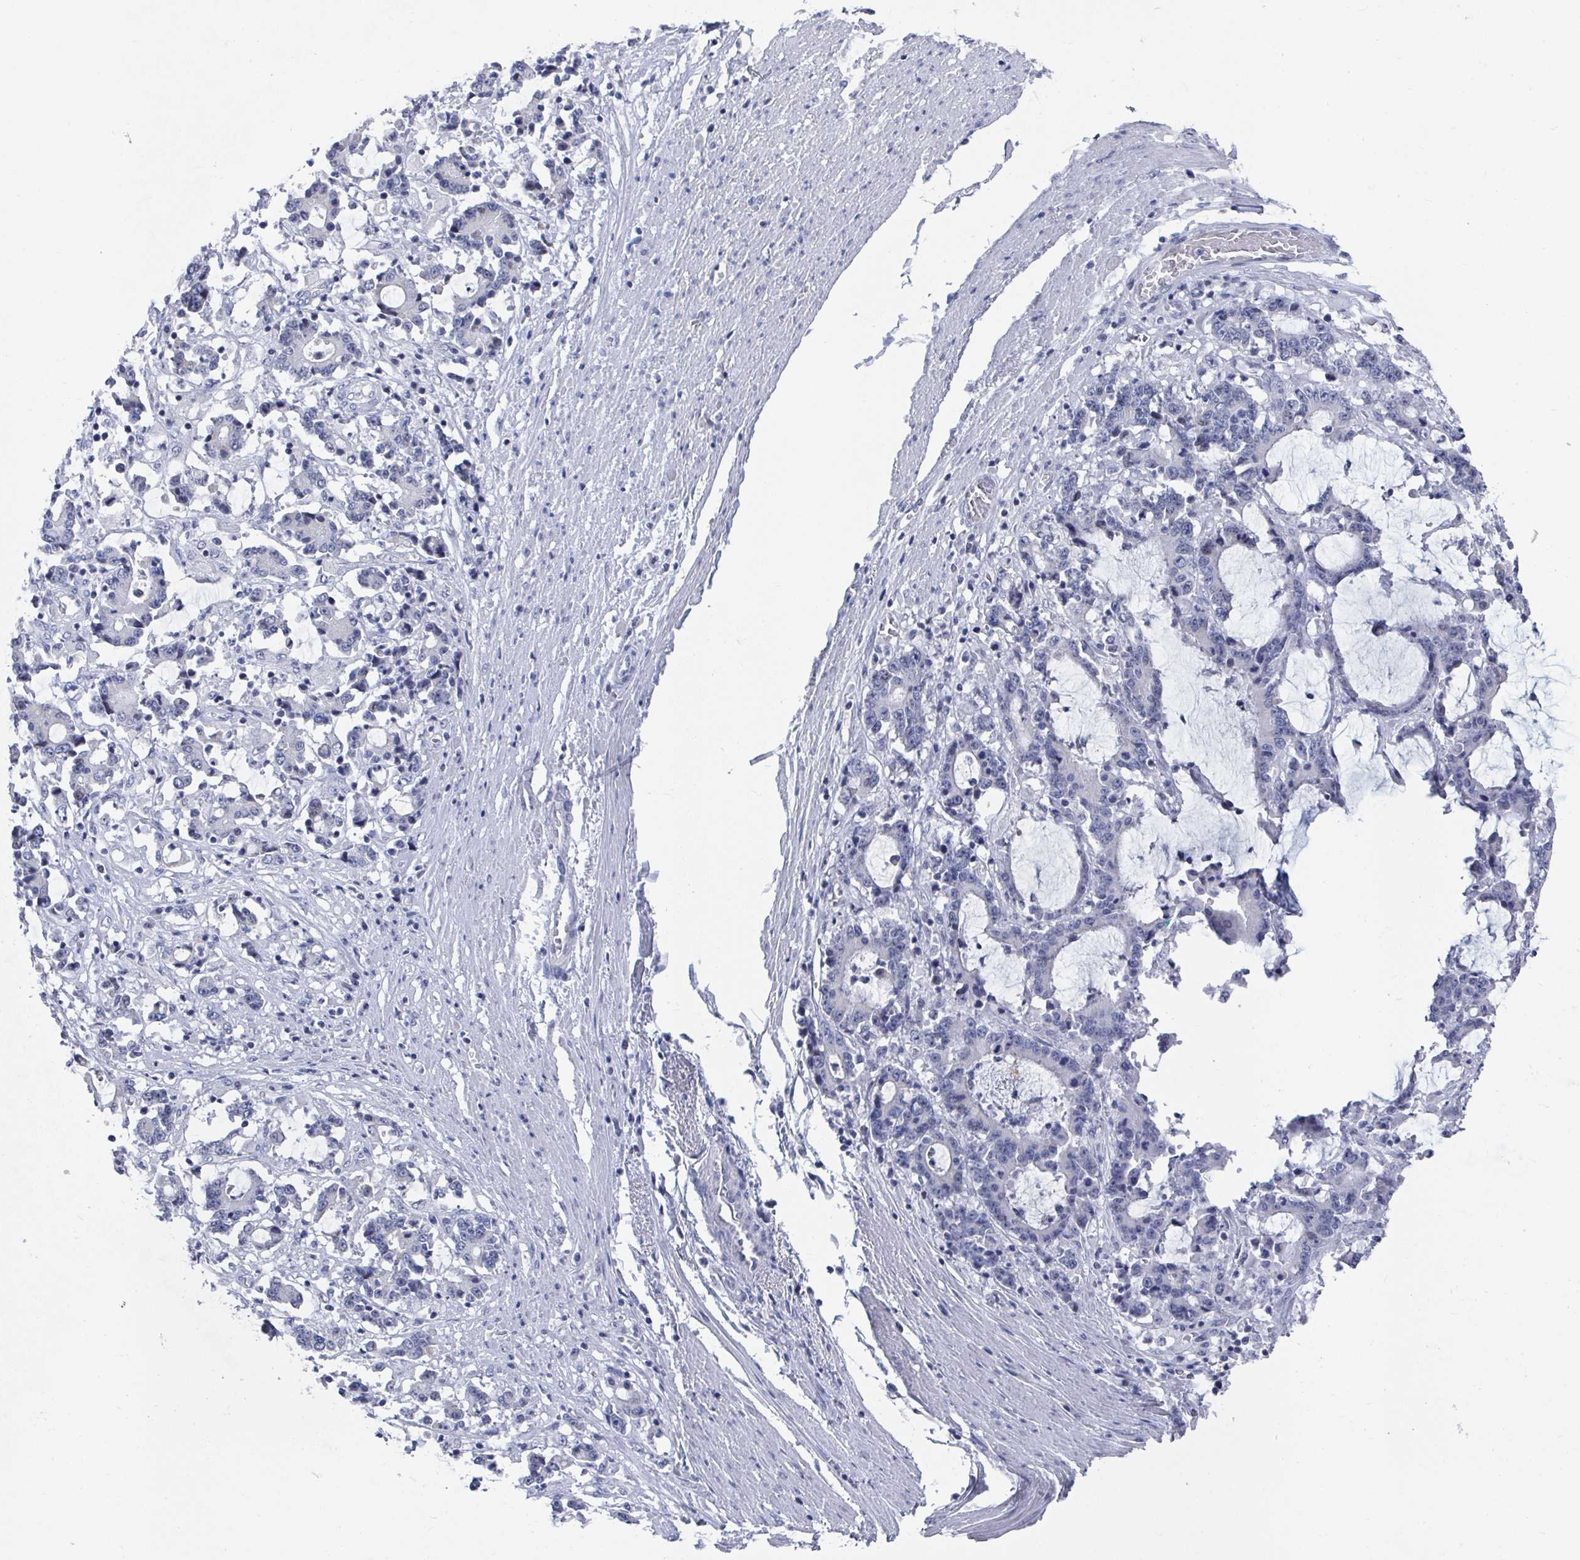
{"staining": {"intensity": "negative", "quantity": "none", "location": "none"}, "tissue": "stomach cancer", "cell_type": "Tumor cells", "image_type": "cancer", "snomed": [{"axis": "morphology", "description": "Adenocarcinoma, NOS"}, {"axis": "topography", "description": "Stomach, upper"}], "caption": "Stomach cancer was stained to show a protein in brown. There is no significant expression in tumor cells.", "gene": "CAMKV", "patient": {"sex": "male", "age": 68}}